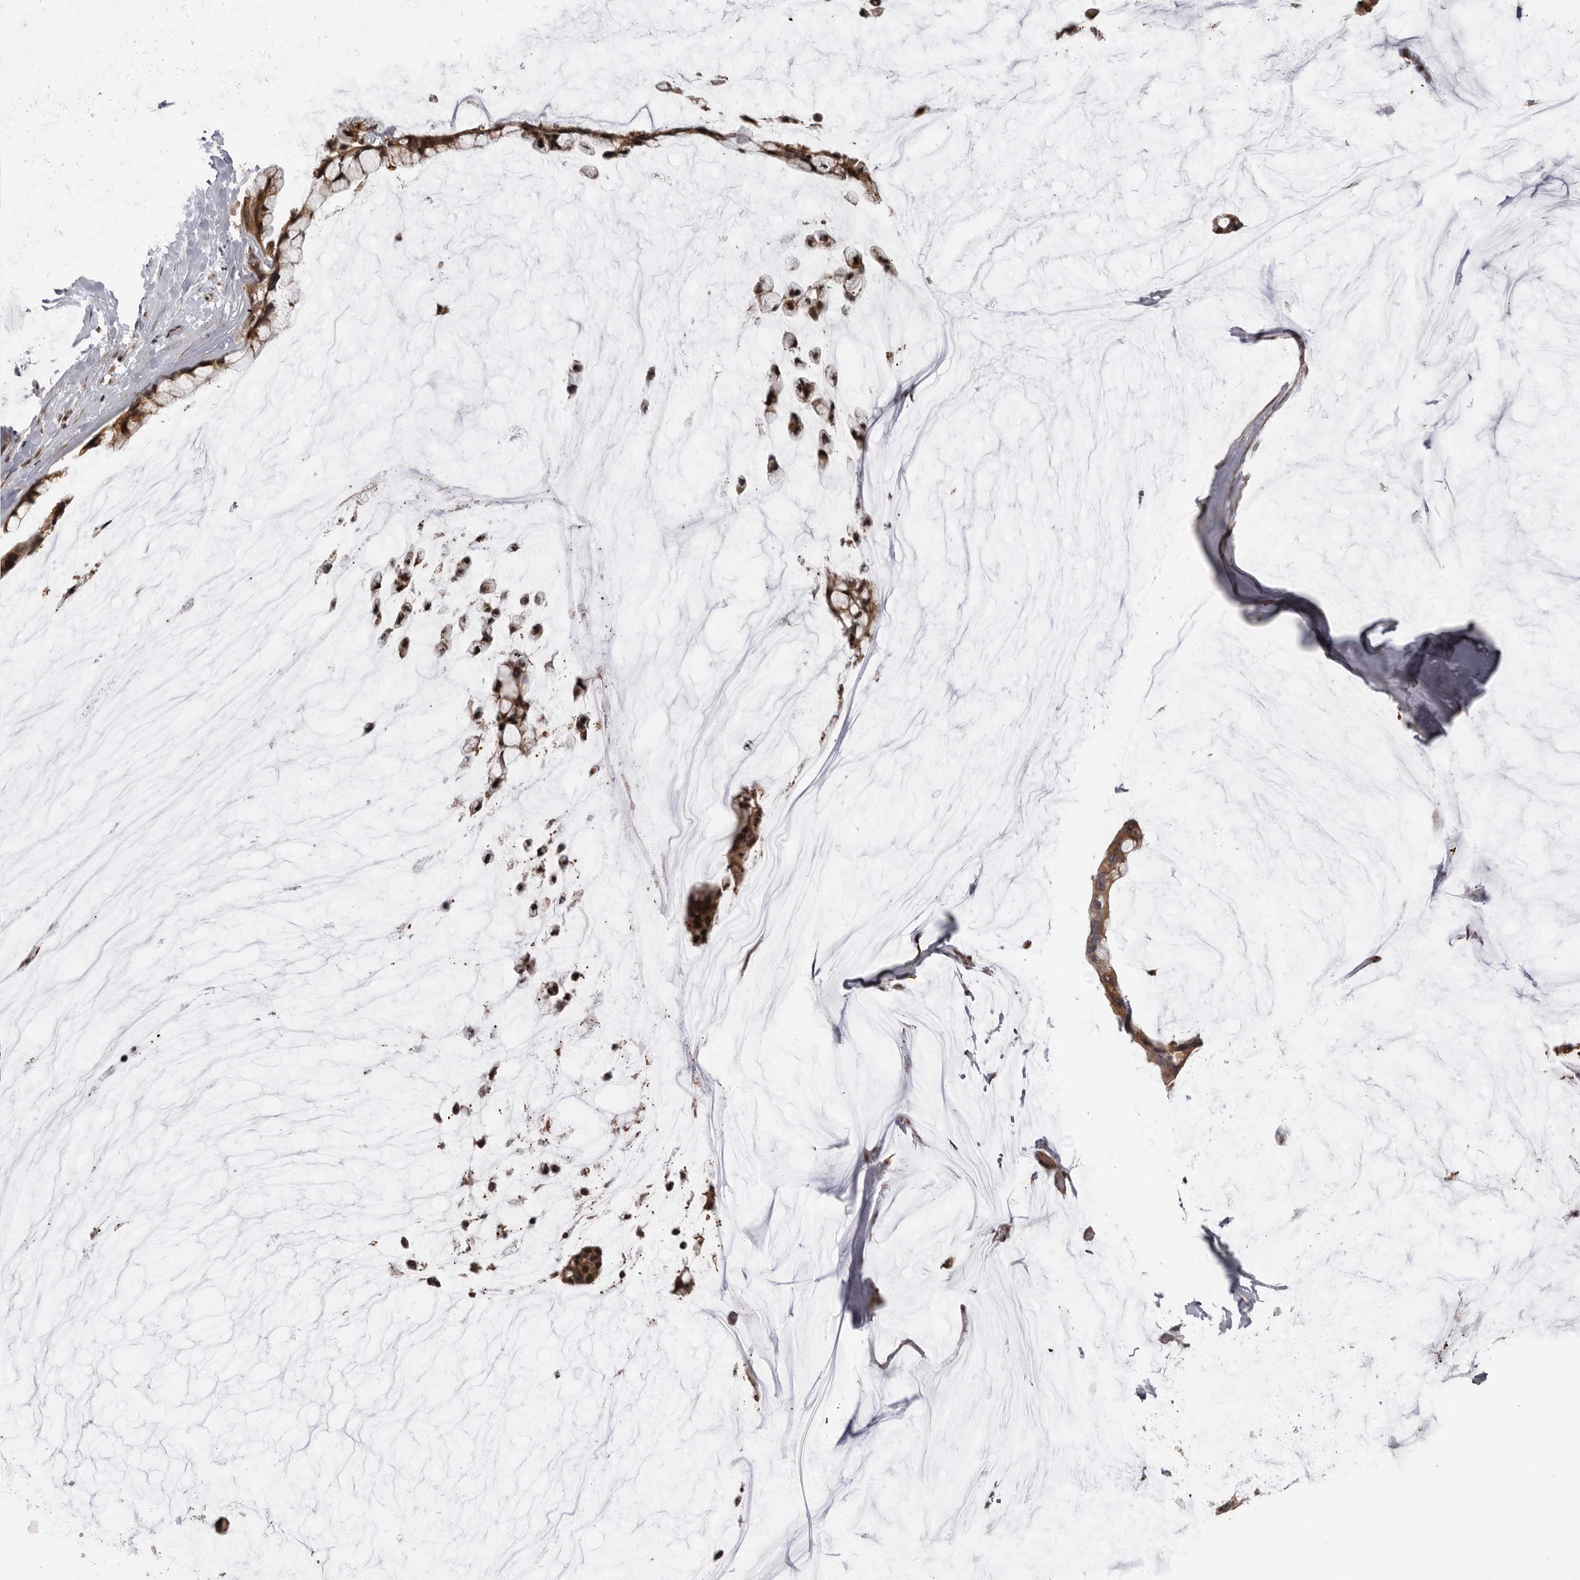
{"staining": {"intensity": "moderate", "quantity": ">75%", "location": "cytoplasmic/membranous"}, "tissue": "ovarian cancer", "cell_type": "Tumor cells", "image_type": "cancer", "snomed": [{"axis": "morphology", "description": "Cystadenocarcinoma, mucinous, NOS"}, {"axis": "topography", "description": "Ovary"}], "caption": "Approximately >75% of tumor cells in human ovarian mucinous cystadenocarcinoma exhibit moderate cytoplasmic/membranous protein staining as visualized by brown immunohistochemical staining.", "gene": "DNAH14", "patient": {"sex": "female", "age": 39}}